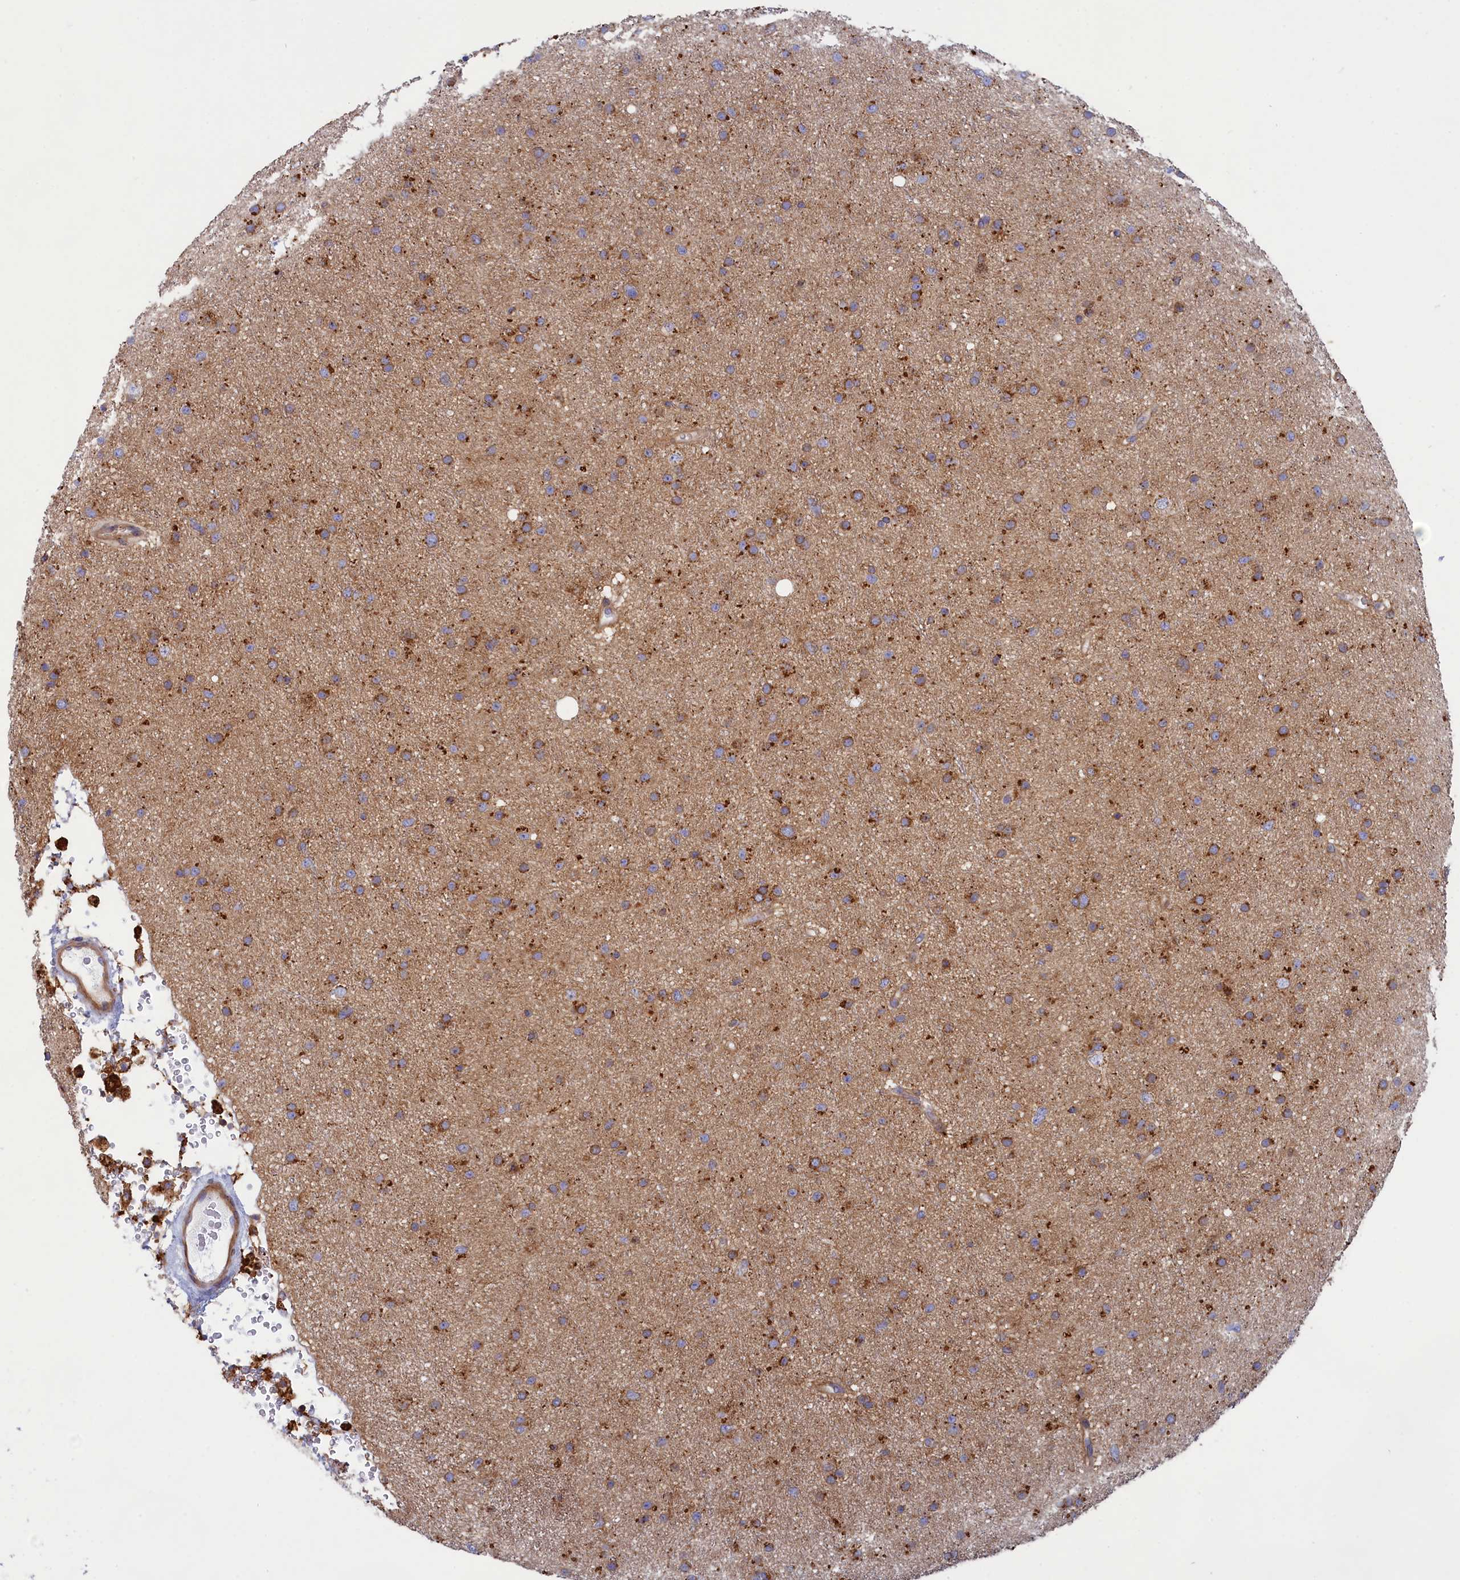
{"staining": {"intensity": "moderate", "quantity": ">75%", "location": "cytoplasmic/membranous"}, "tissue": "glioma", "cell_type": "Tumor cells", "image_type": "cancer", "snomed": [{"axis": "morphology", "description": "Glioma, malignant, Low grade"}, {"axis": "topography", "description": "Cerebral cortex"}], "caption": "Immunohistochemical staining of glioma shows moderate cytoplasmic/membranous protein expression in about >75% of tumor cells.", "gene": "SCAMP4", "patient": {"sex": "female", "age": 39}}